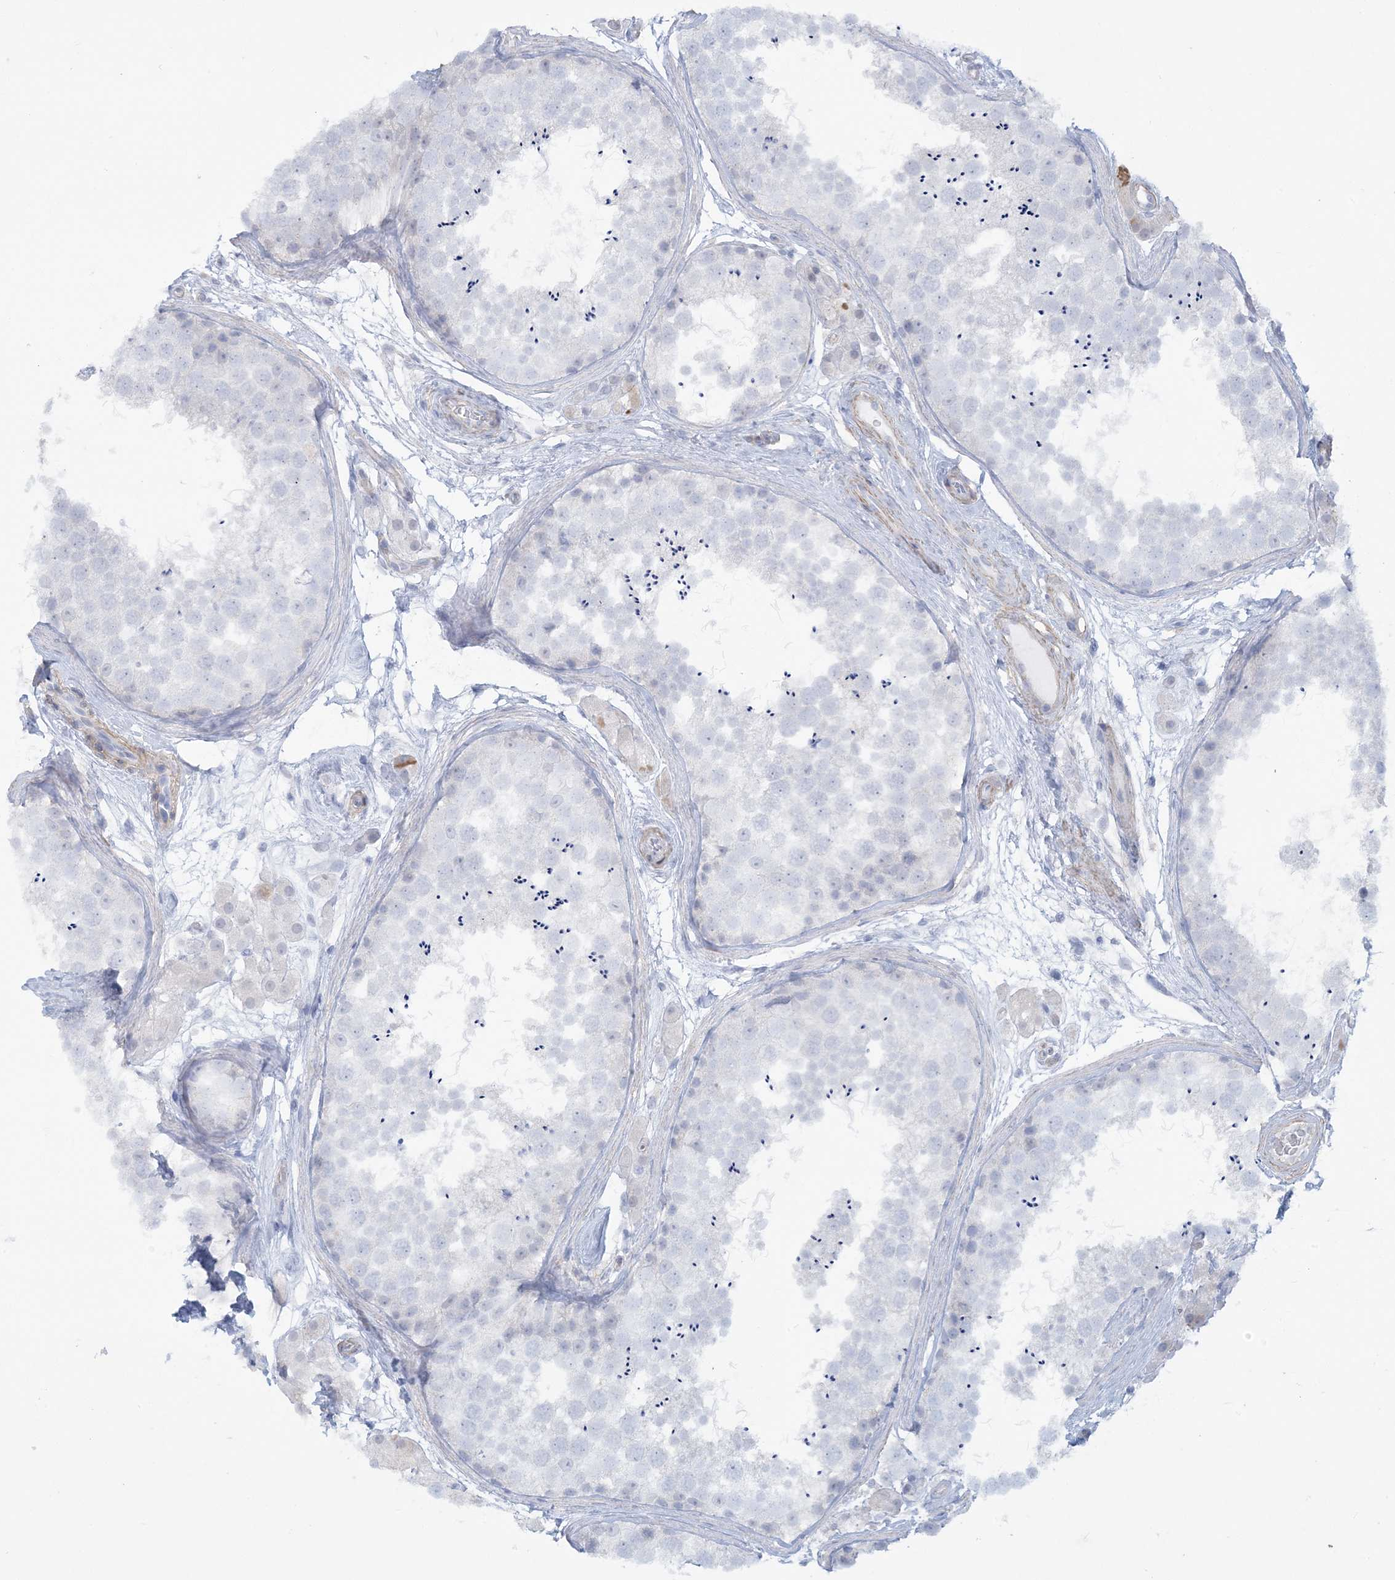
{"staining": {"intensity": "negative", "quantity": "none", "location": "none"}, "tissue": "testis", "cell_type": "Cells in seminiferous ducts", "image_type": "normal", "snomed": [{"axis": "morphology", "description": "Normal tissue, NOS"}, {"axis": "topography", "description": "Testis"}], "caption": "This is a image of IHC staining of unremarkable testis, which shows no expression in cells in seminiferous ducts. (Stains: DAB immunohistochemistry (IHC) with hematoxylin counter stain, Microscopy: brightfield microscopy at high magnification).", "gene": "AGXT", "patient": {"sex": "male", "age": 56}}